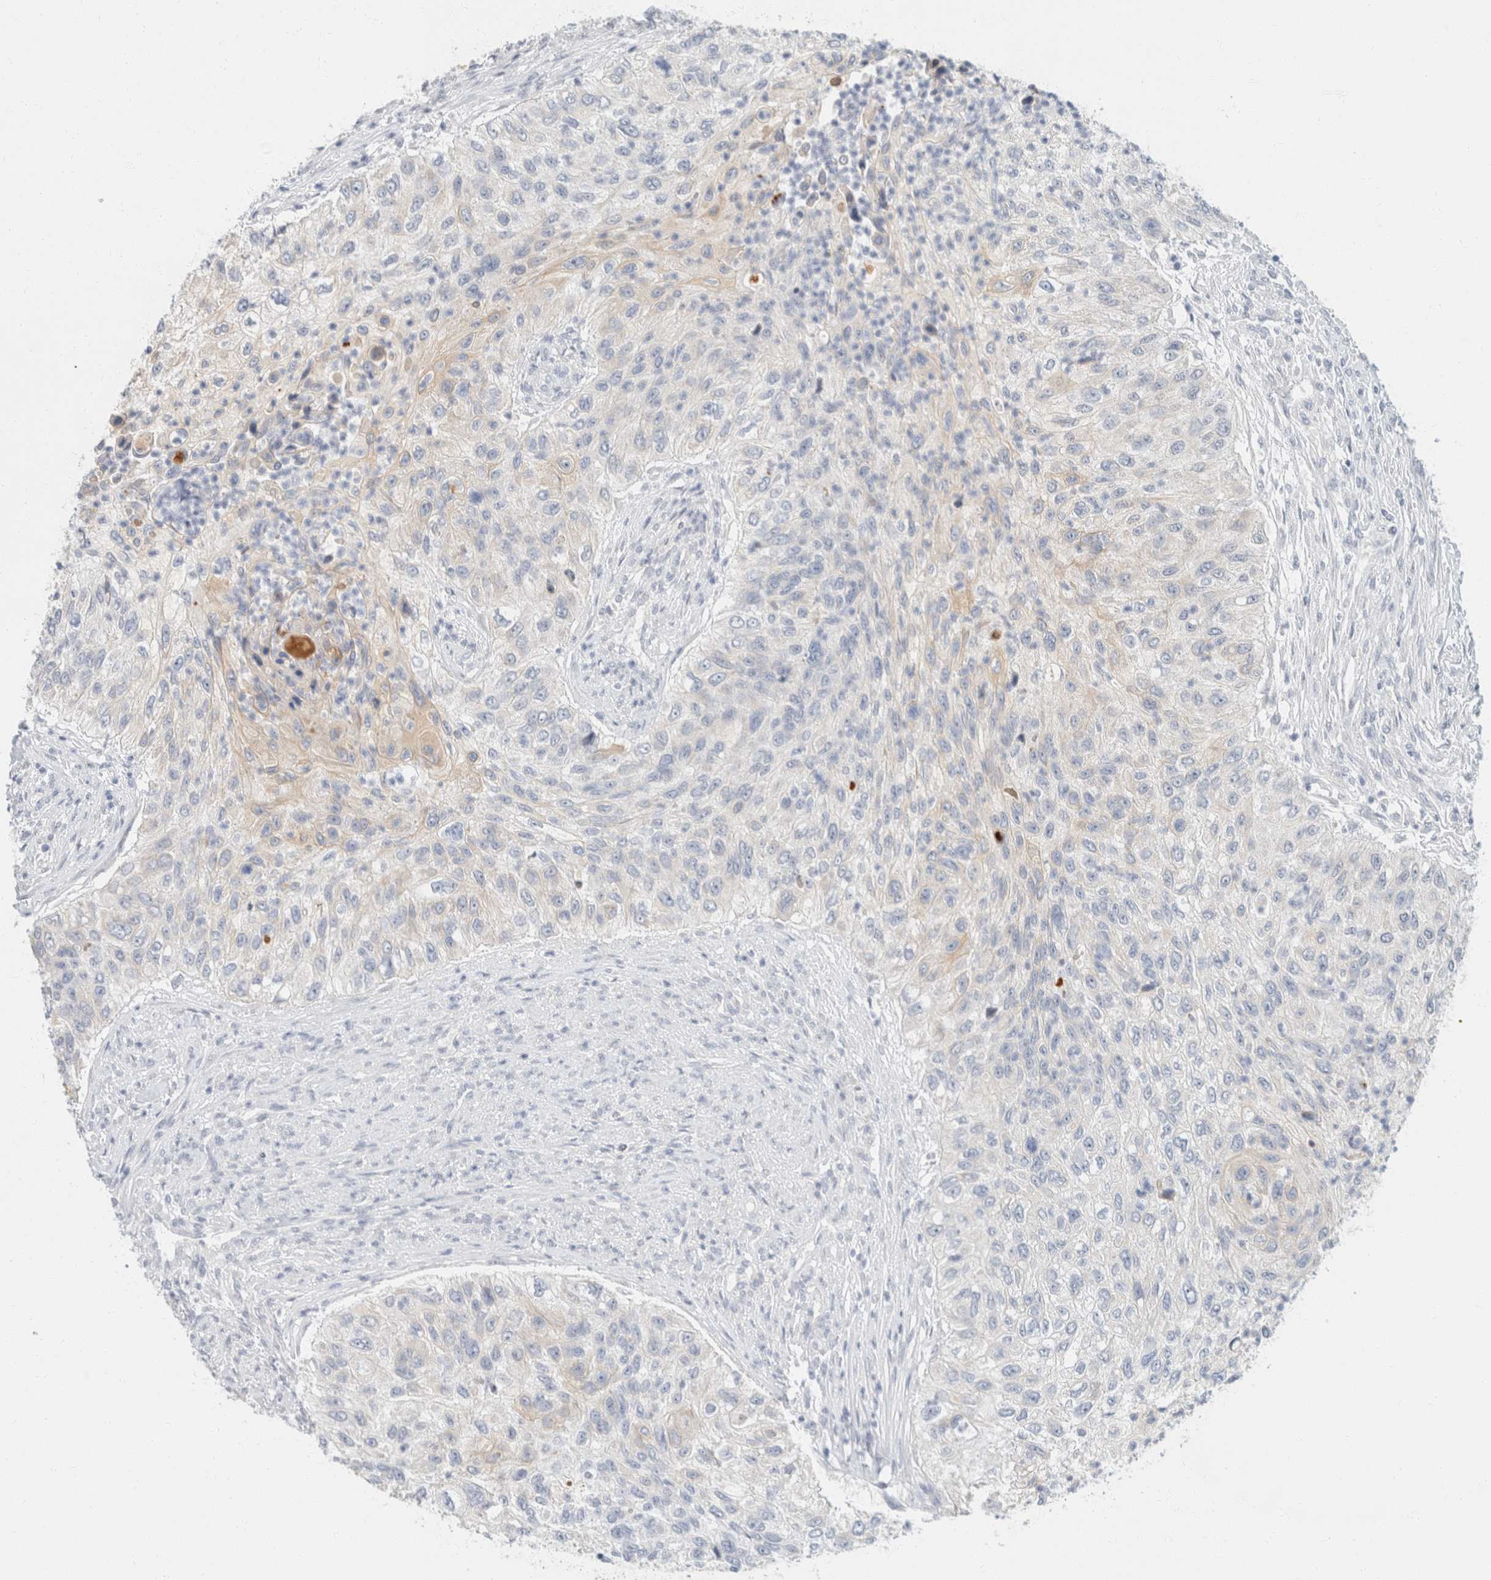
{"staining": {"intensity": "weak", "quantity": "<25%", "location": "cytoplasmic/membranous"}, "tissue": "urothelial cancer", "cell_type": "Tumor cells", "image_type": "cancer", "snomed": [{"axis": "morphology", "description": "Urothelial carcinoma, High grade"}, {"axis": "topography", "description": "Urinary bladder"}], "caption": "Tumor cells are negative for protein expression in human high-grade urothelial carcinoma.", "gene": "KRT20", "patient": {"sex": "female", "age": 60}}